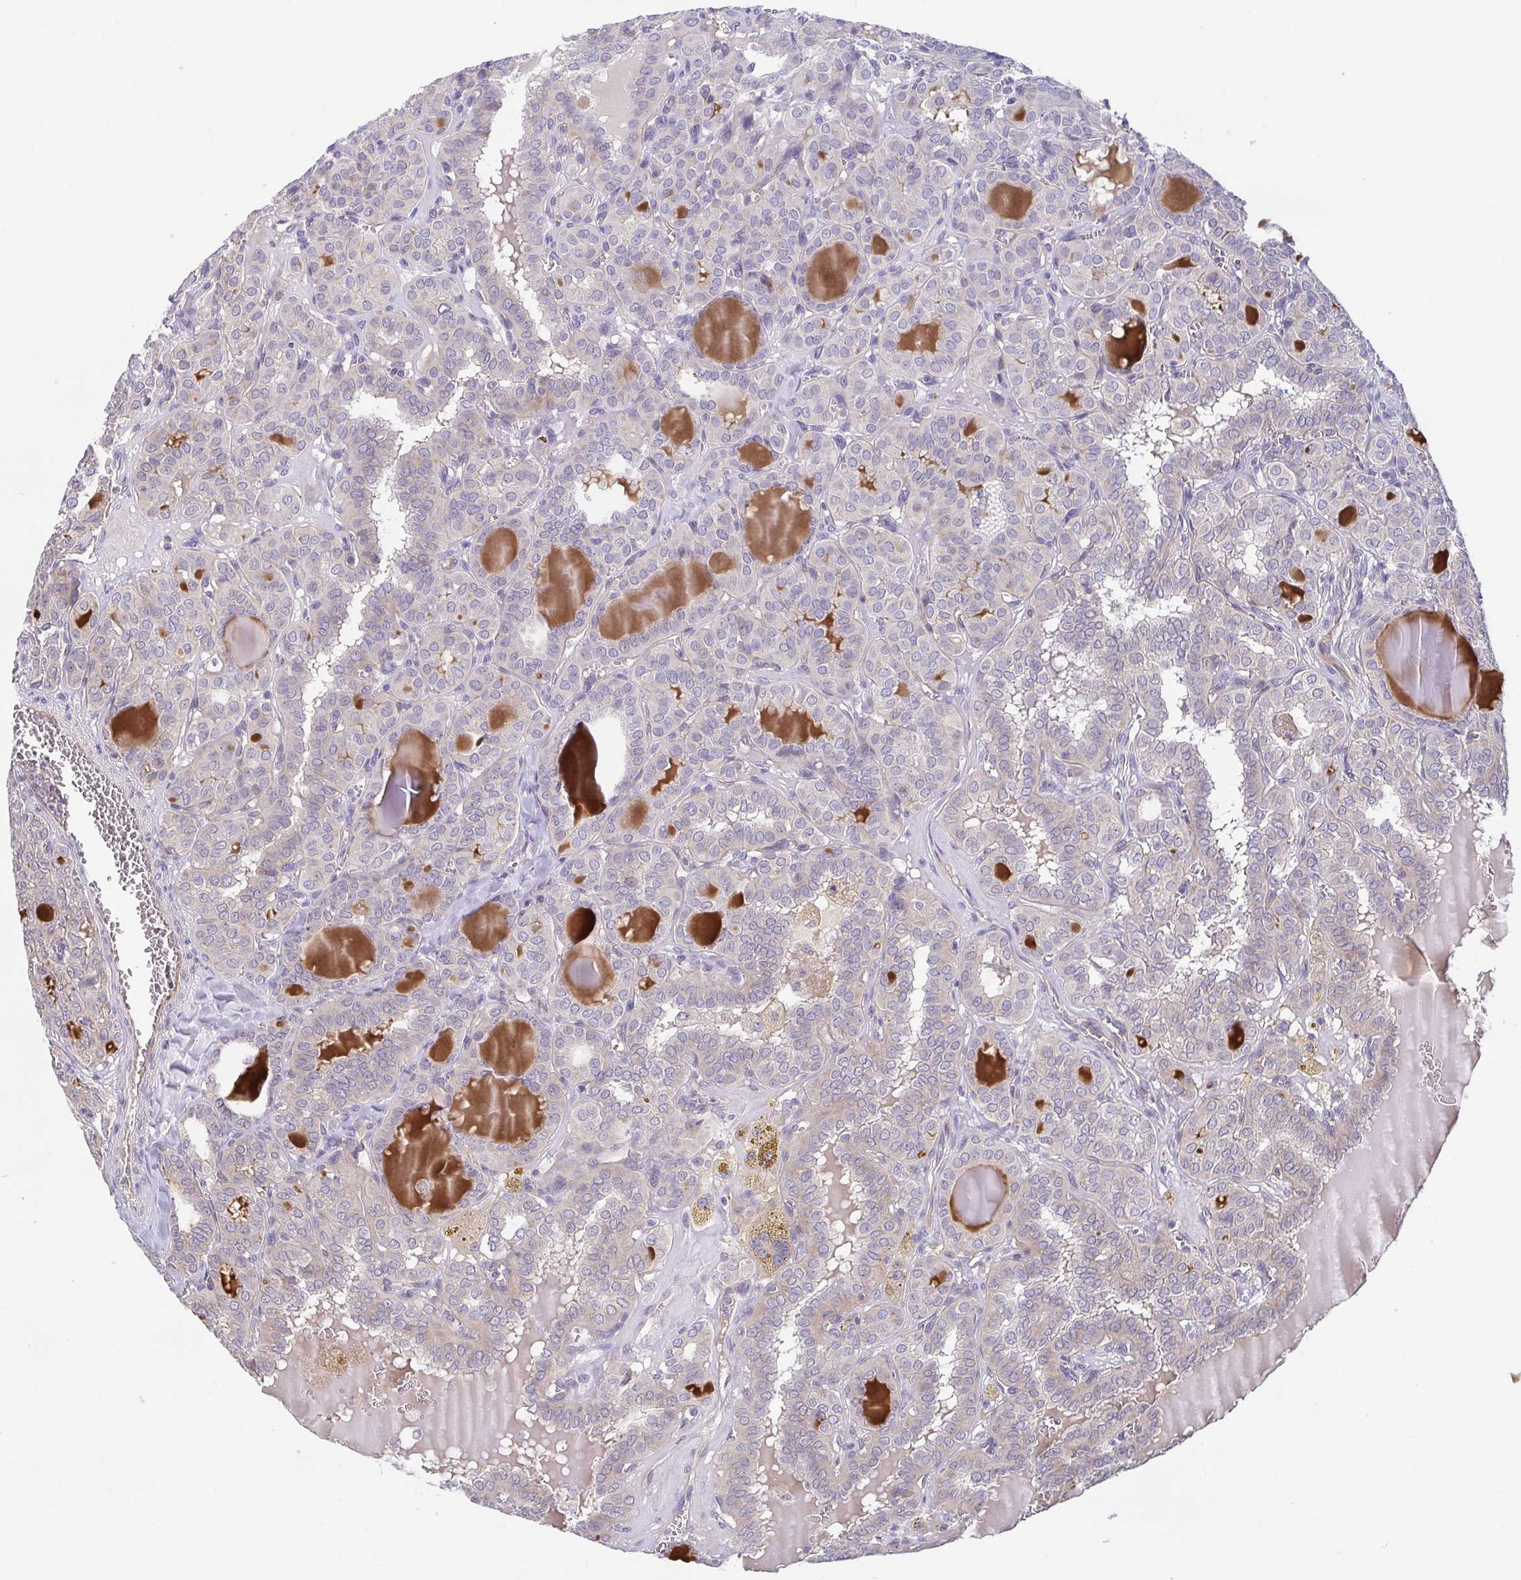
{"staining": {"intensity": "negative", "quantity": "none", "location": "none"}, "tissue": "thyroid cancer", "cell_type": "Tumor cells", "image_type": "cancer", "snomed": [{"axis": "morphology", "description": "Papillary adenocarcinoma, NOS"}, {"axis": "topography", "description": "Thyroid gland"}], "caption": "Immunohistochemistry (IHC) photomicrograph of neoplastic tissue: human thyroid cancer stained with DAB (3,3'-diaminobenzidine) demonstrates no significant protein staining in tumor cells. (DAB IHC, high magnification).", "gene": "OSBPL7", "patient": {"sex": "female", "age": 41}}